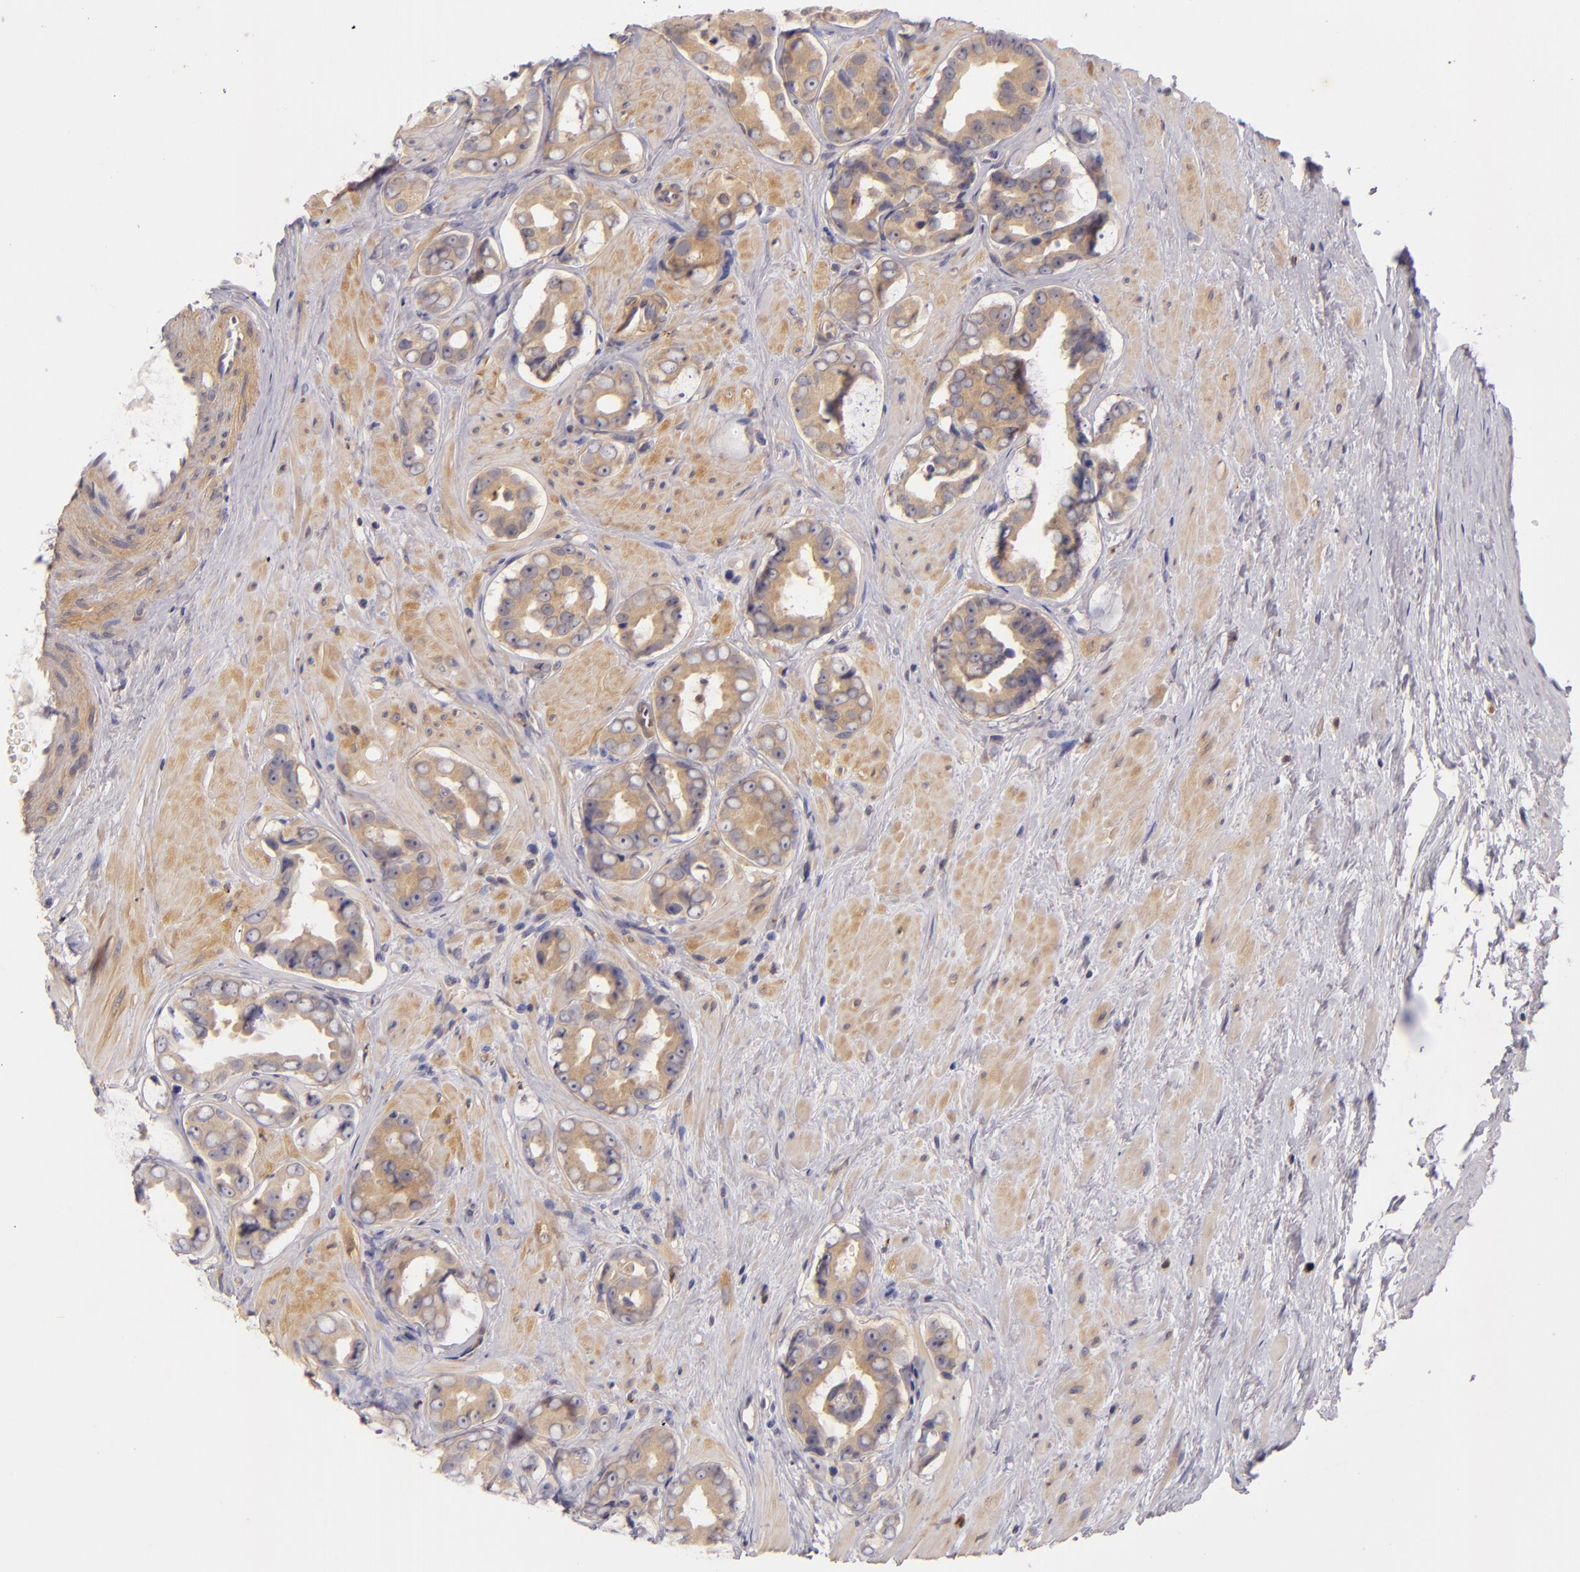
{"staining": {"intensity": "weak", "quantity": "25%-75%", "location": "cytoplasmic/membranous"}, "tissue": "prostate cancer", "cell_type": "Tumor cells", "image_type": "cancer", "snomed": [{"axis": "morphology", "description": "Adenocarcinoma, Low grade"}, {"axis": "topography", "description": "Prostate"}], "caption": "Brown immunohistochemical staining in prostate cancer (low-grade adenocarcinoma) exhibits weak cytoplasmic/membranous staining in approximately 25%-75% of tumor cells.", "gene": "CD83", "patient": {"sex": "male", "age": 59}}